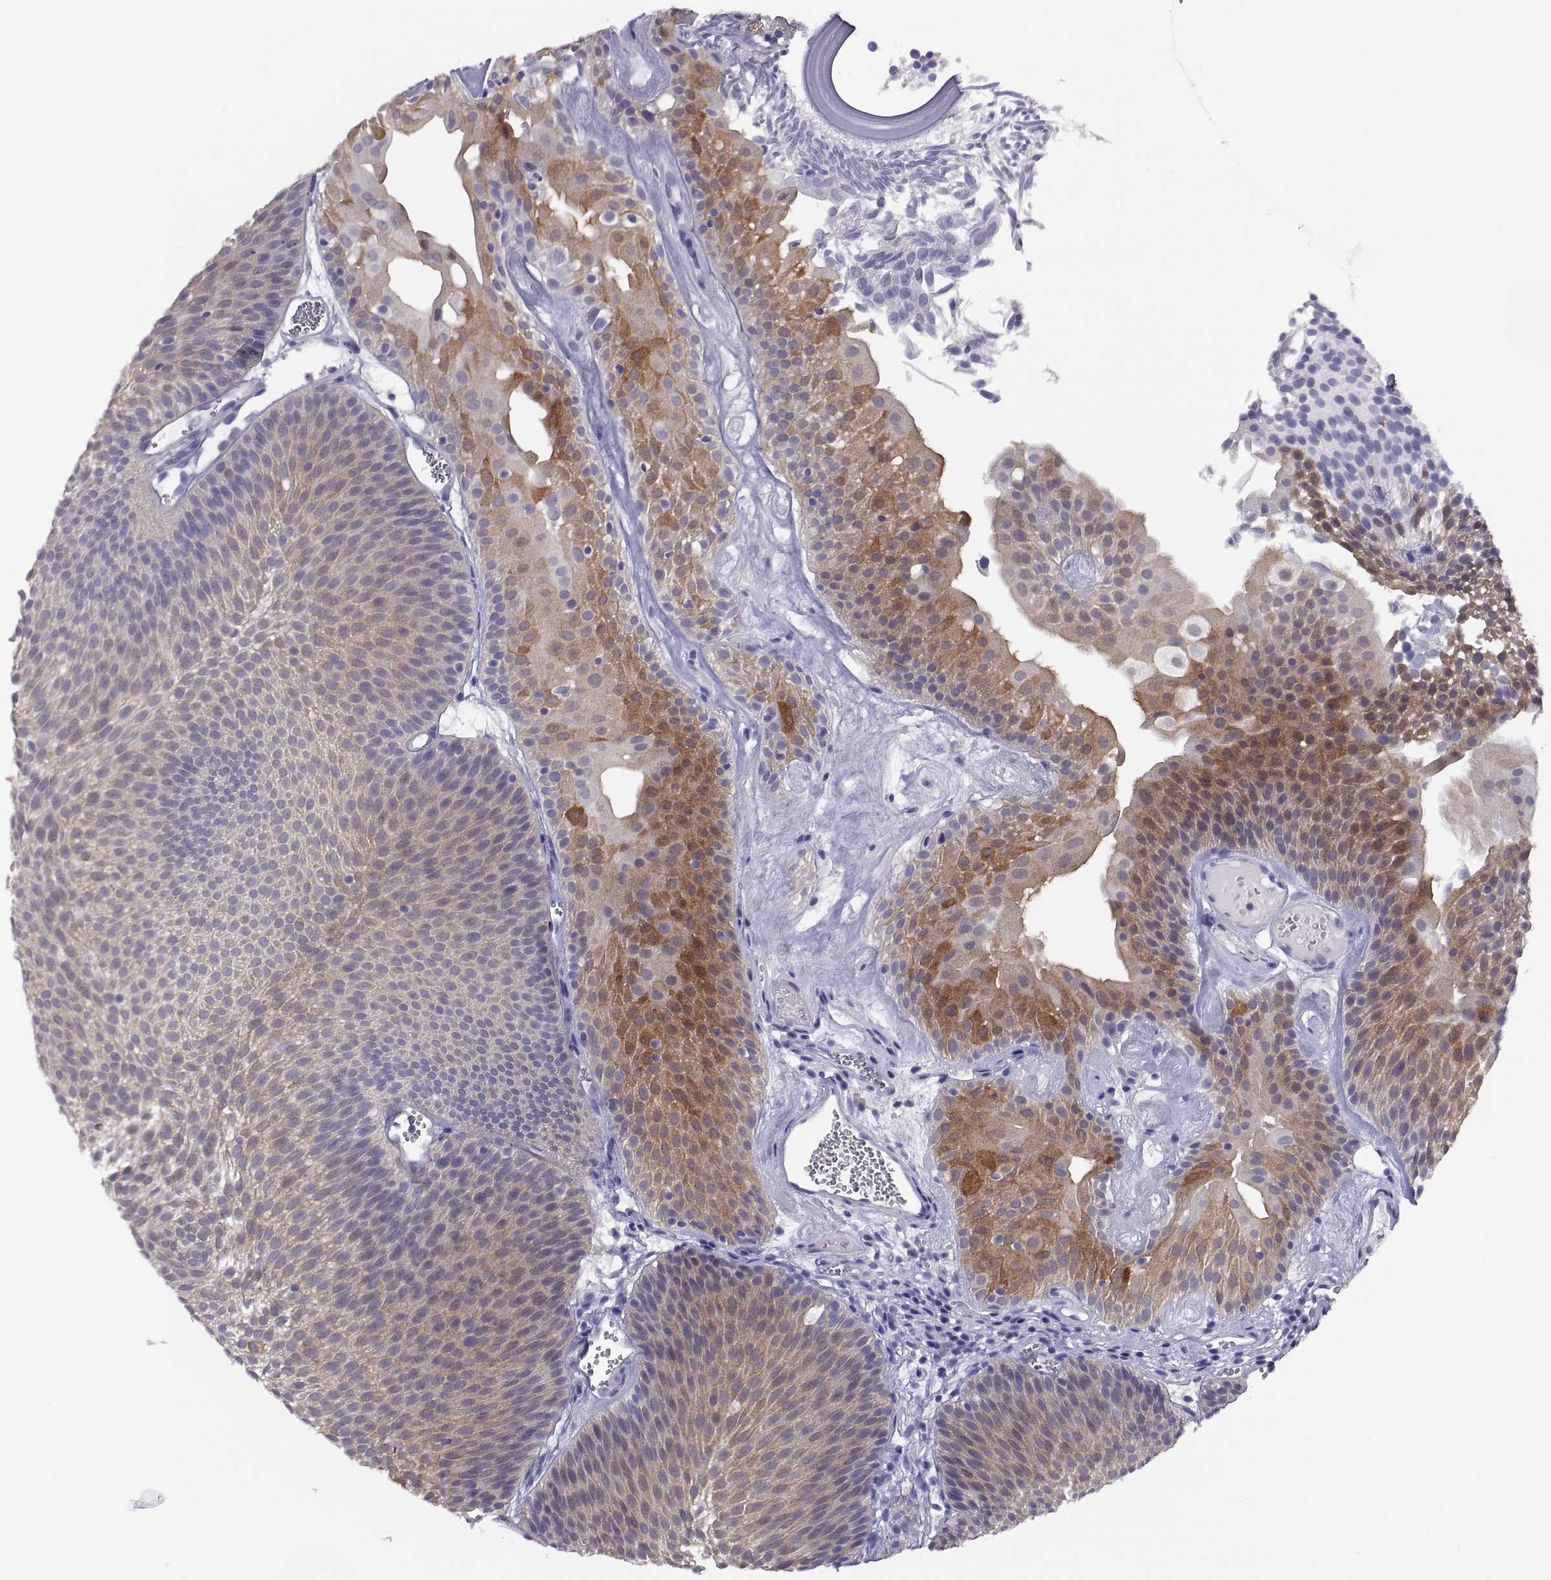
{"staining": {"intensity": "strong", "quantity": "<25%", "location": "cytoplasmic/membranous"}, "tissue": "urothelial cancer", "cell_type": "Tumor cells", "image_type": "cancer", "snomed": [{"axis": "morphology", "description": "Urothelial carcinoma, Low grade"}, {"axis": "topography", "description": "Urinary bladder"}], "caption": "DAB (3,3'-diaminobenzidine) immunohistochemical staining of human urothelial cancer exhibits strong cytoplasmic/membranous protein staining in approximately <25% of tumor cells.", "gene": "STRC", "patient": {"sex": "male", "age": 52}}